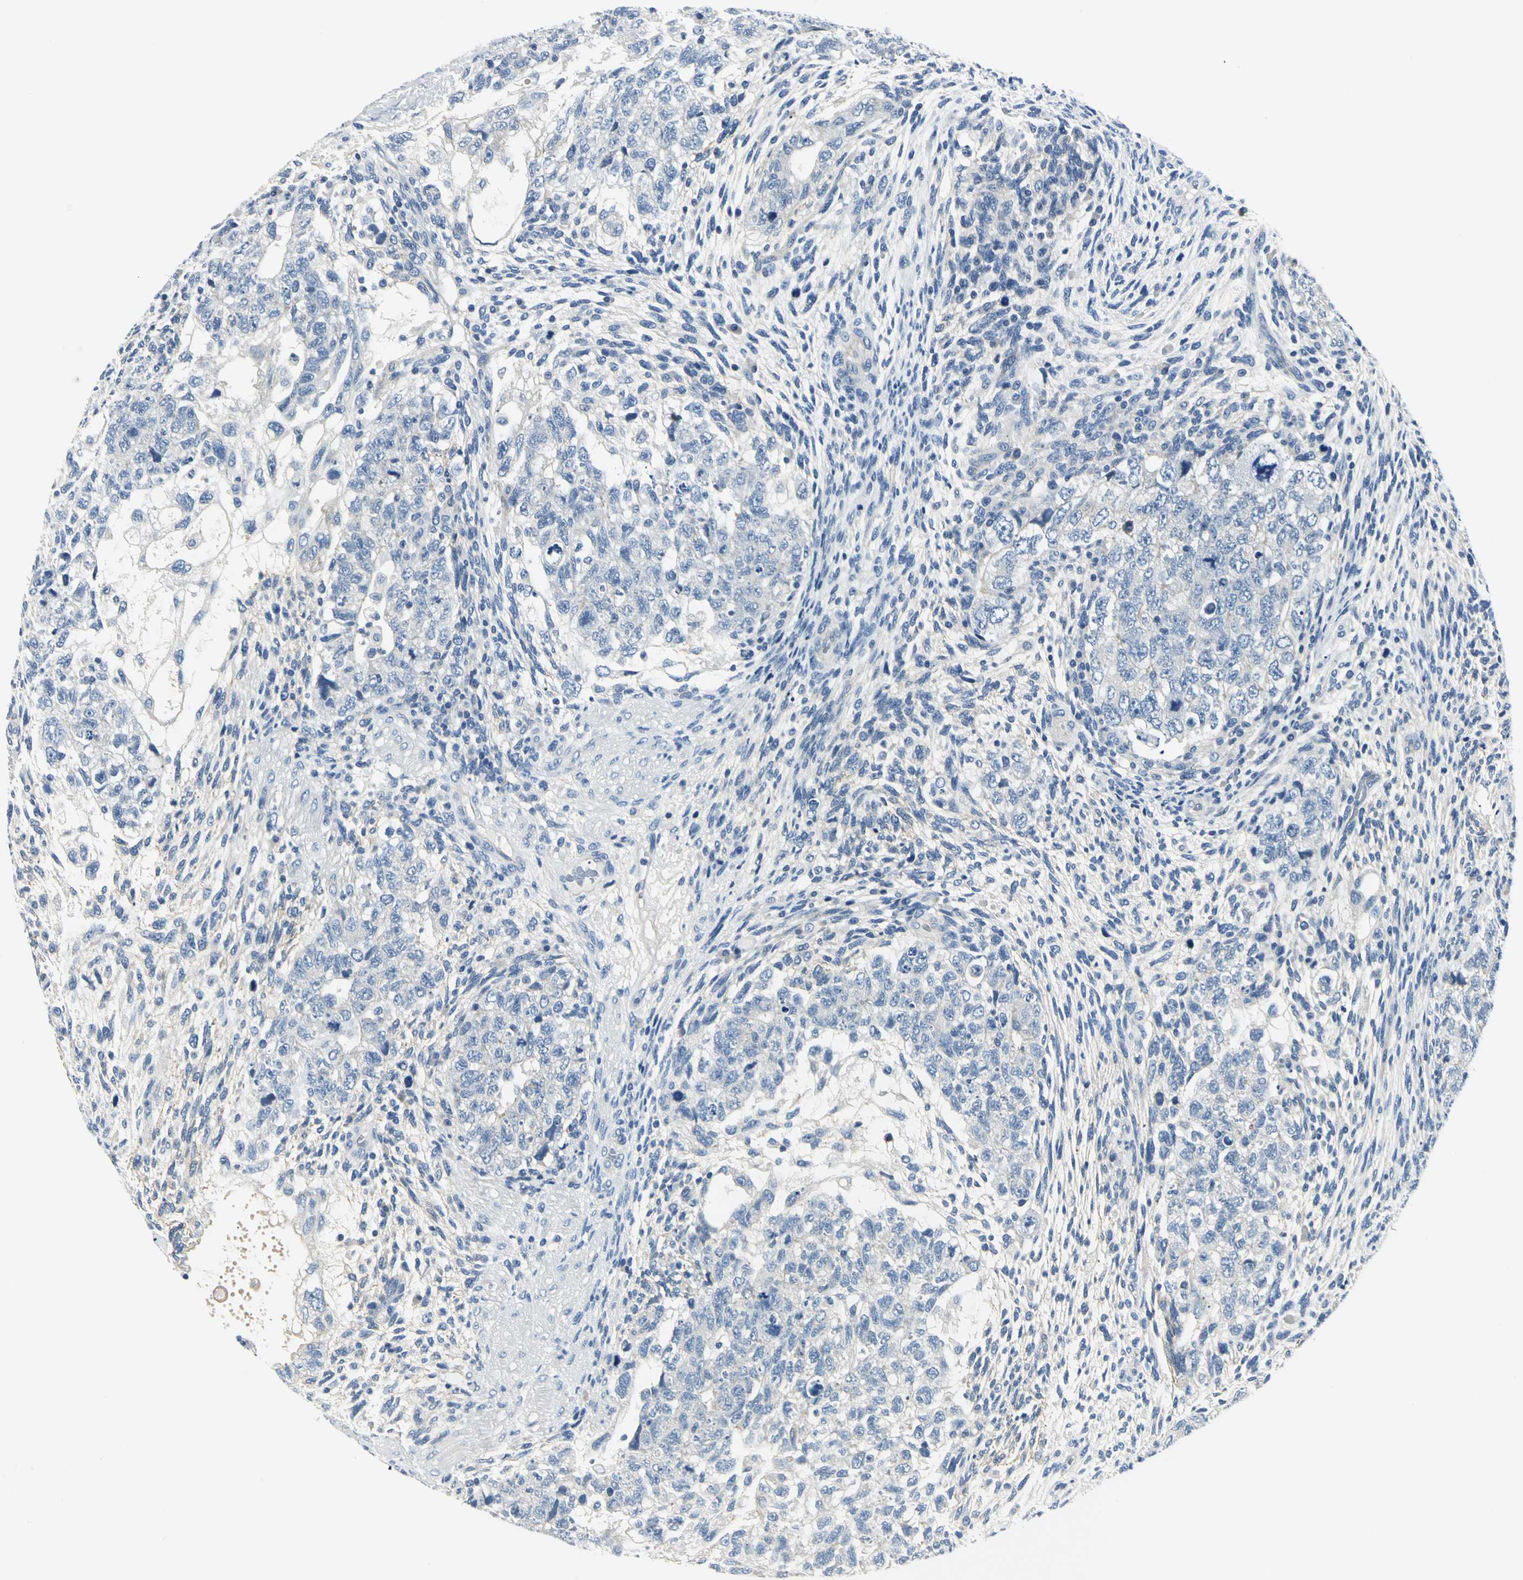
{"staining": {"intensity": "negative", "quantity": "none", "location": "none"}, "tissue": "testis cancer", "cell_type": "Tumor cells", "image_type": "cancer", "snomed": [{"axis": "morphology", "description": "Normal tissue, NOS"}, {"axis": "morphology", "description": "Carcinoma, Embryonal, NOS"}, {"axis": "topography", "description": "Testis"}], "caption": "An image of human testis cancer (embryonal carcinoma) is negative for staining in tumor cells.", "gene": "RIPOR1", "patient": {"sex": "male", "age": 36}}